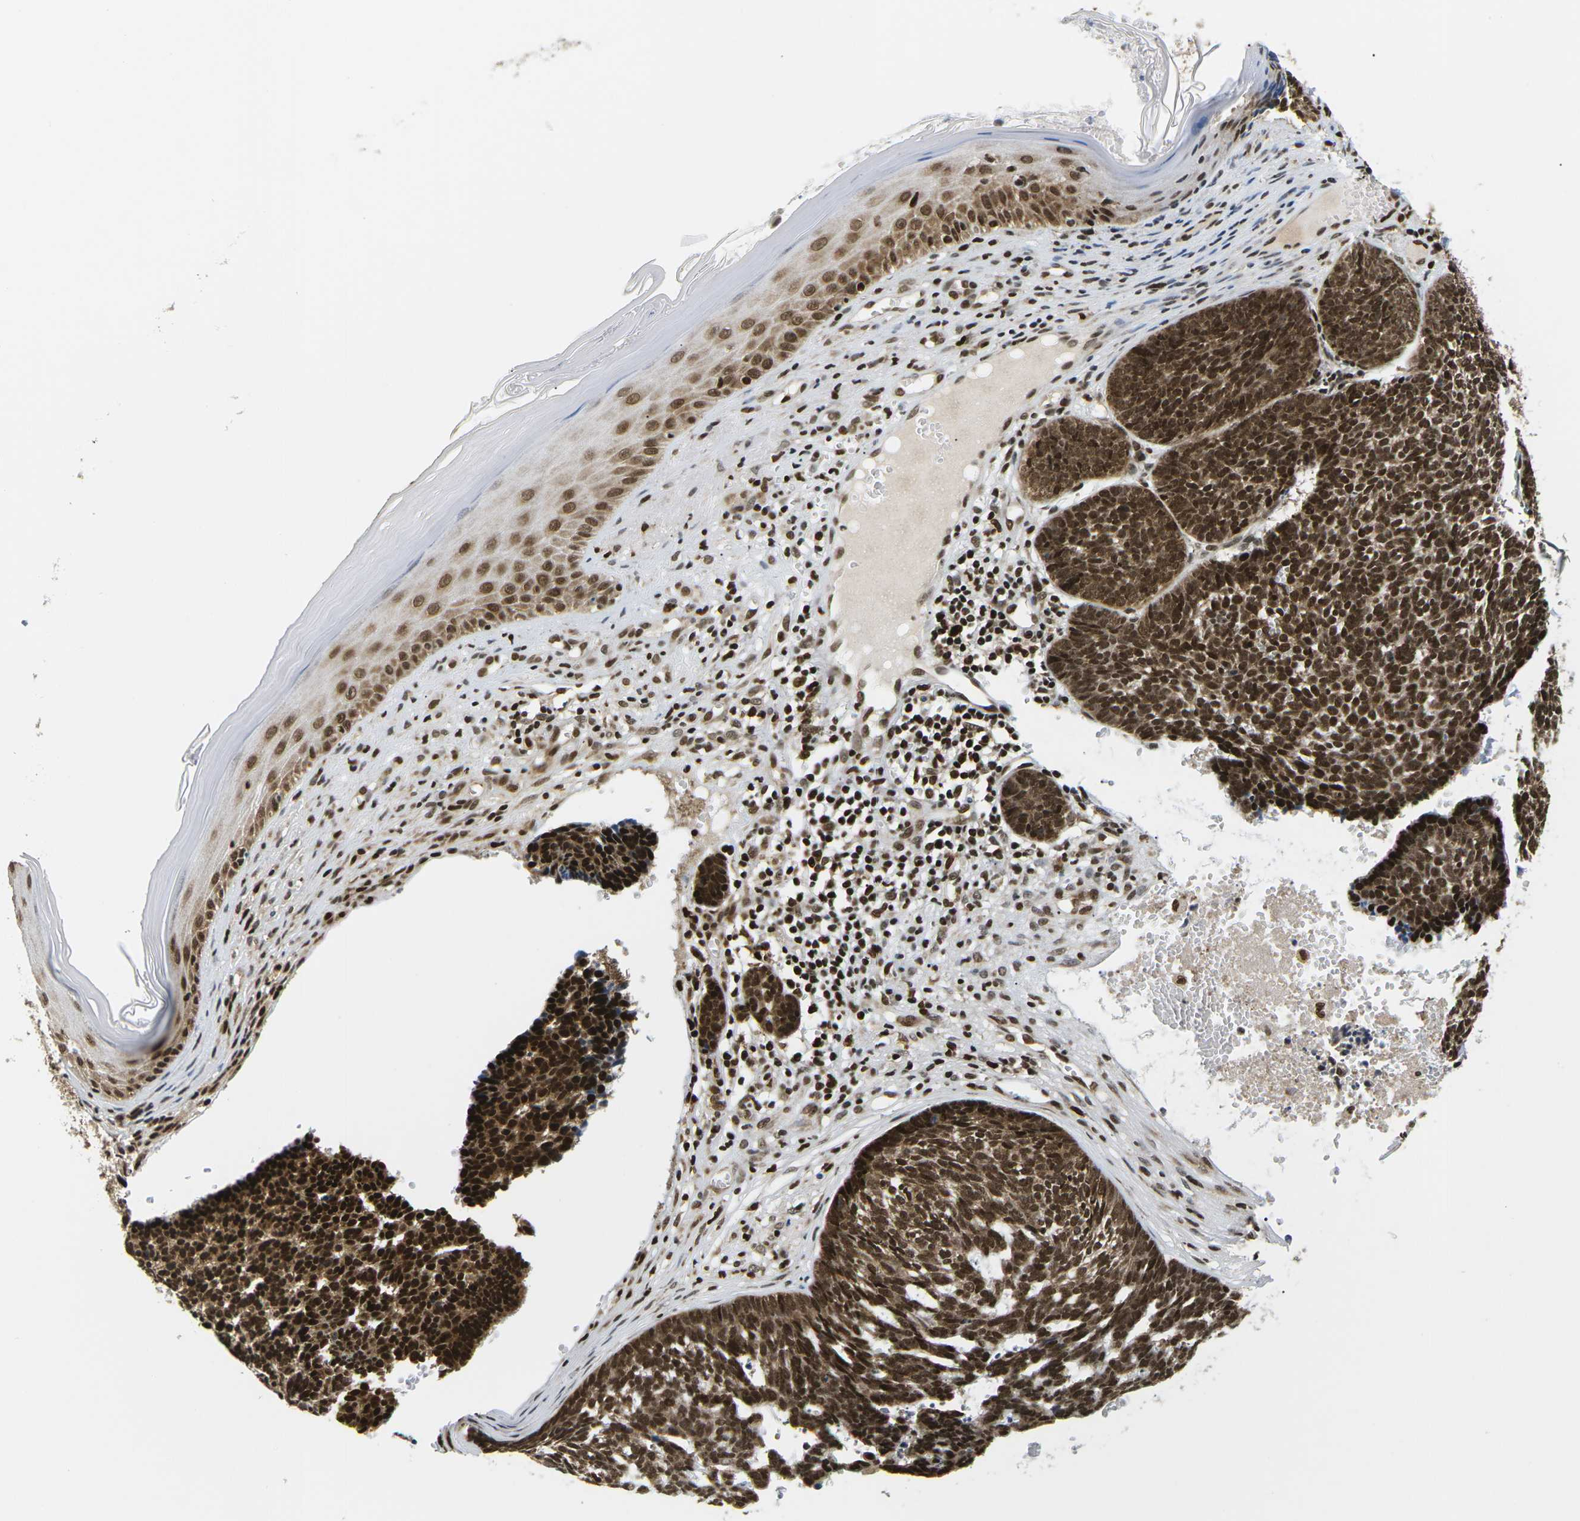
{"staining": {"intensity": "strong", "quantity": ">75%", "location": "cytoplasmic/membranous,nuclear"}, "tissue": "skin cancer", "cell_type": "Tumor cells", "image_type": "cancer", "snomed": [{"axis": "morphology", "description": "Basal cell carcinoma"}, {"axis": "topography", "description": "Skin"}], "caption": "High-power microscopy captured an immunohistochemistry image of skin cancer (basal cell carcinoma), revealing strong cytoplasmic/membranous and nuclear staining in about >75% of tumor cells. (brown staining indicates protein expression, while blue staining denotes nuclei).", "gene": "CELF1", "patient": {"sex": "male", "age": 84}}